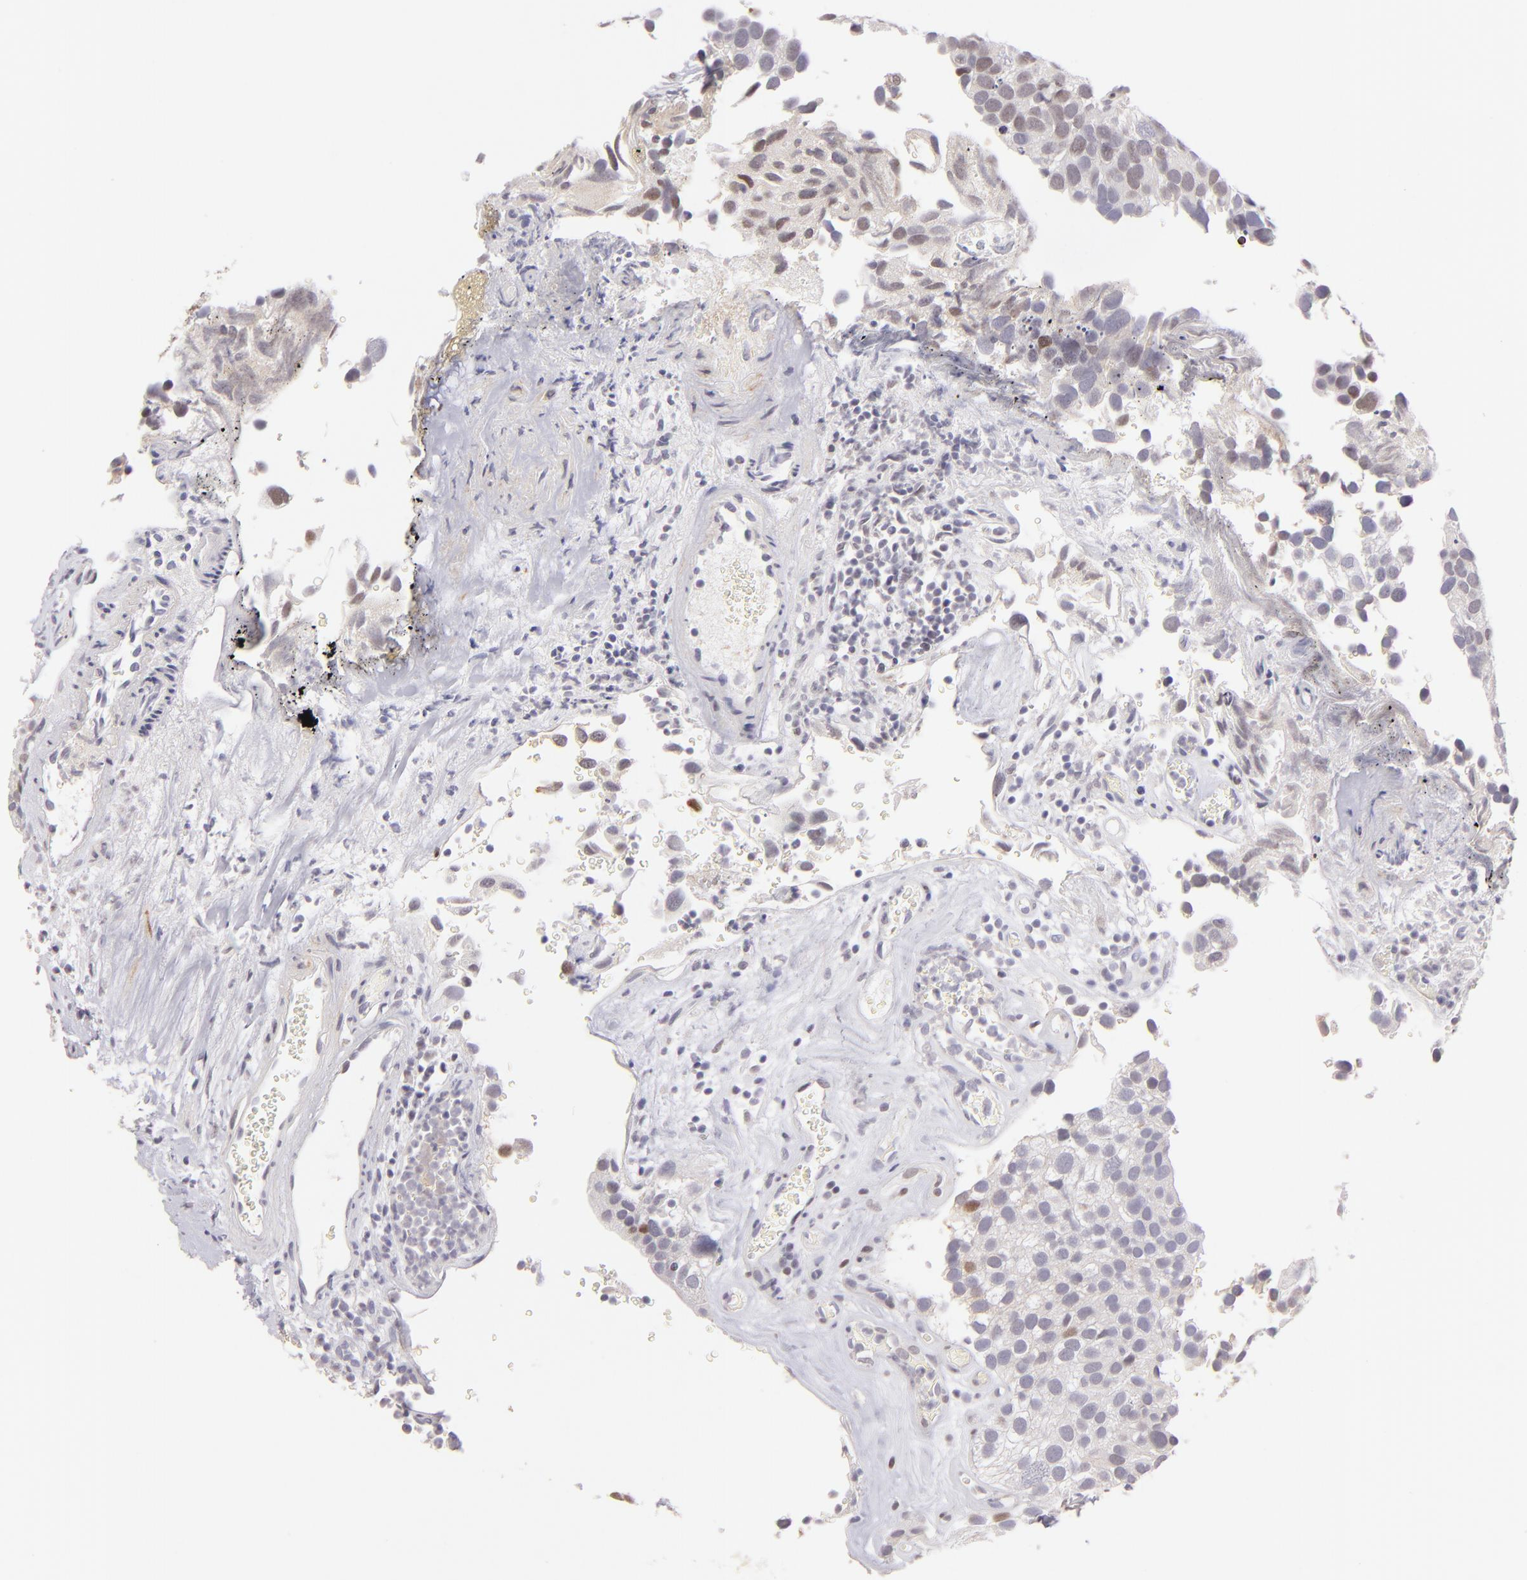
{"staining": {"intensity": "strong", "quantity": "25%-75%", "location": "nuclear"}, "tissue": "urothelial cancer", "cell_type": "Tumor cells", "image_type": "cancer", "snomed": [{"axis": "morphology", "description": "Urothelial carcinoma, High grade"}, {"axis": "topography", "description": "Urinary bladder"}], "caption": "Immunohistochemical staining of human urothelial carcinoma (high-grade) demonstrates high levels of strong nuclear positivity in approximately 25%-75% of tumor cells.", "gene": "POU2F1", "patient": {"sex": "male", "age": 72}}